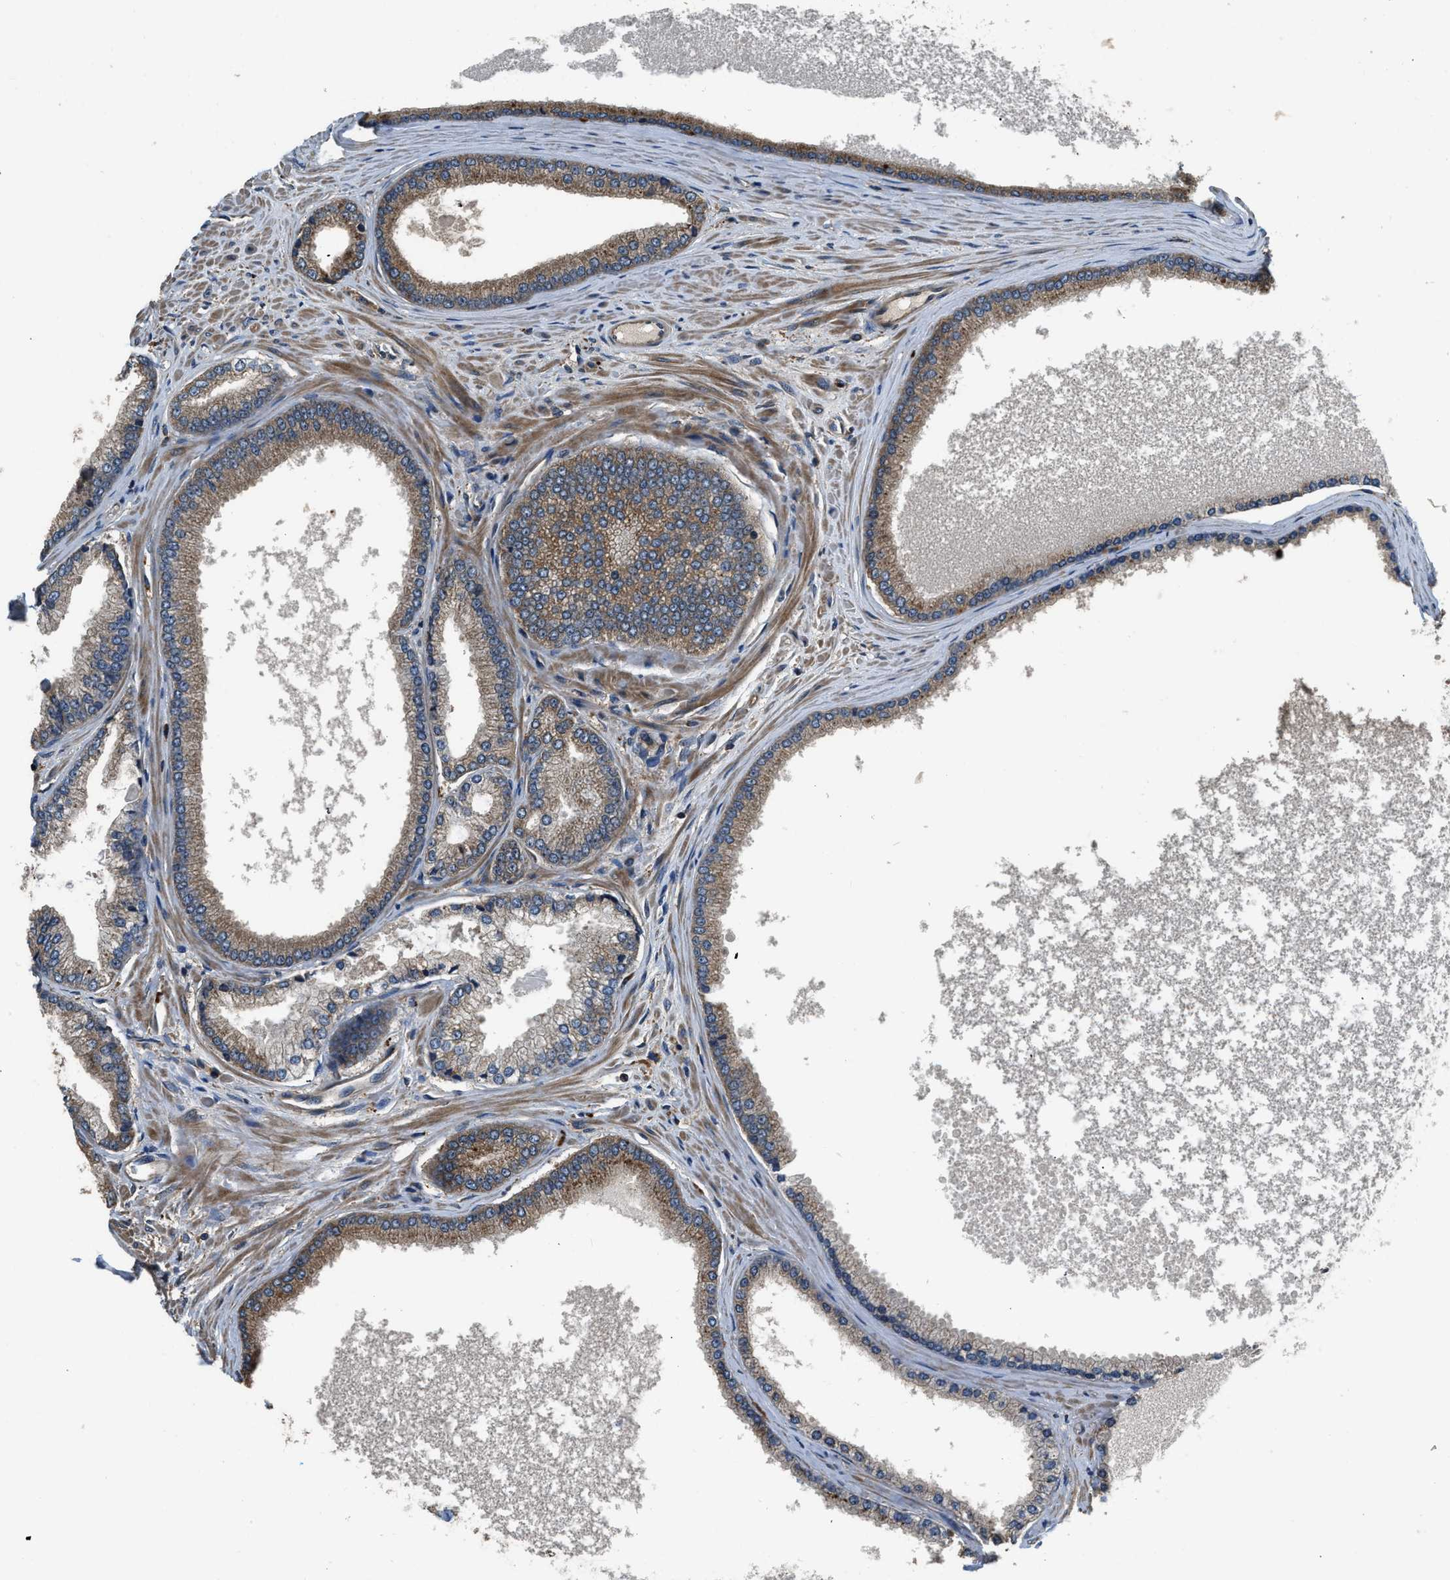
{"staining": {"intensity": "weak", "quantity": ">75%", "location": "cytoplasmic/membranous"}, "tissue": "prostate cancer", "cell_type": "Tumor cells", "image_type": "cancer", "snomed": [{"axis": "morphology", "description": "Adenocarcinoma, High grade"}, {"axis": "topography", "description": "Prostate"}], "caption": "A brown stain labels weak cytoplasmic/membranous expression of a protein in human prostate cancer tumor cells.", "gene": "GGH", "patient": {"sex": "male", "age": 61}}